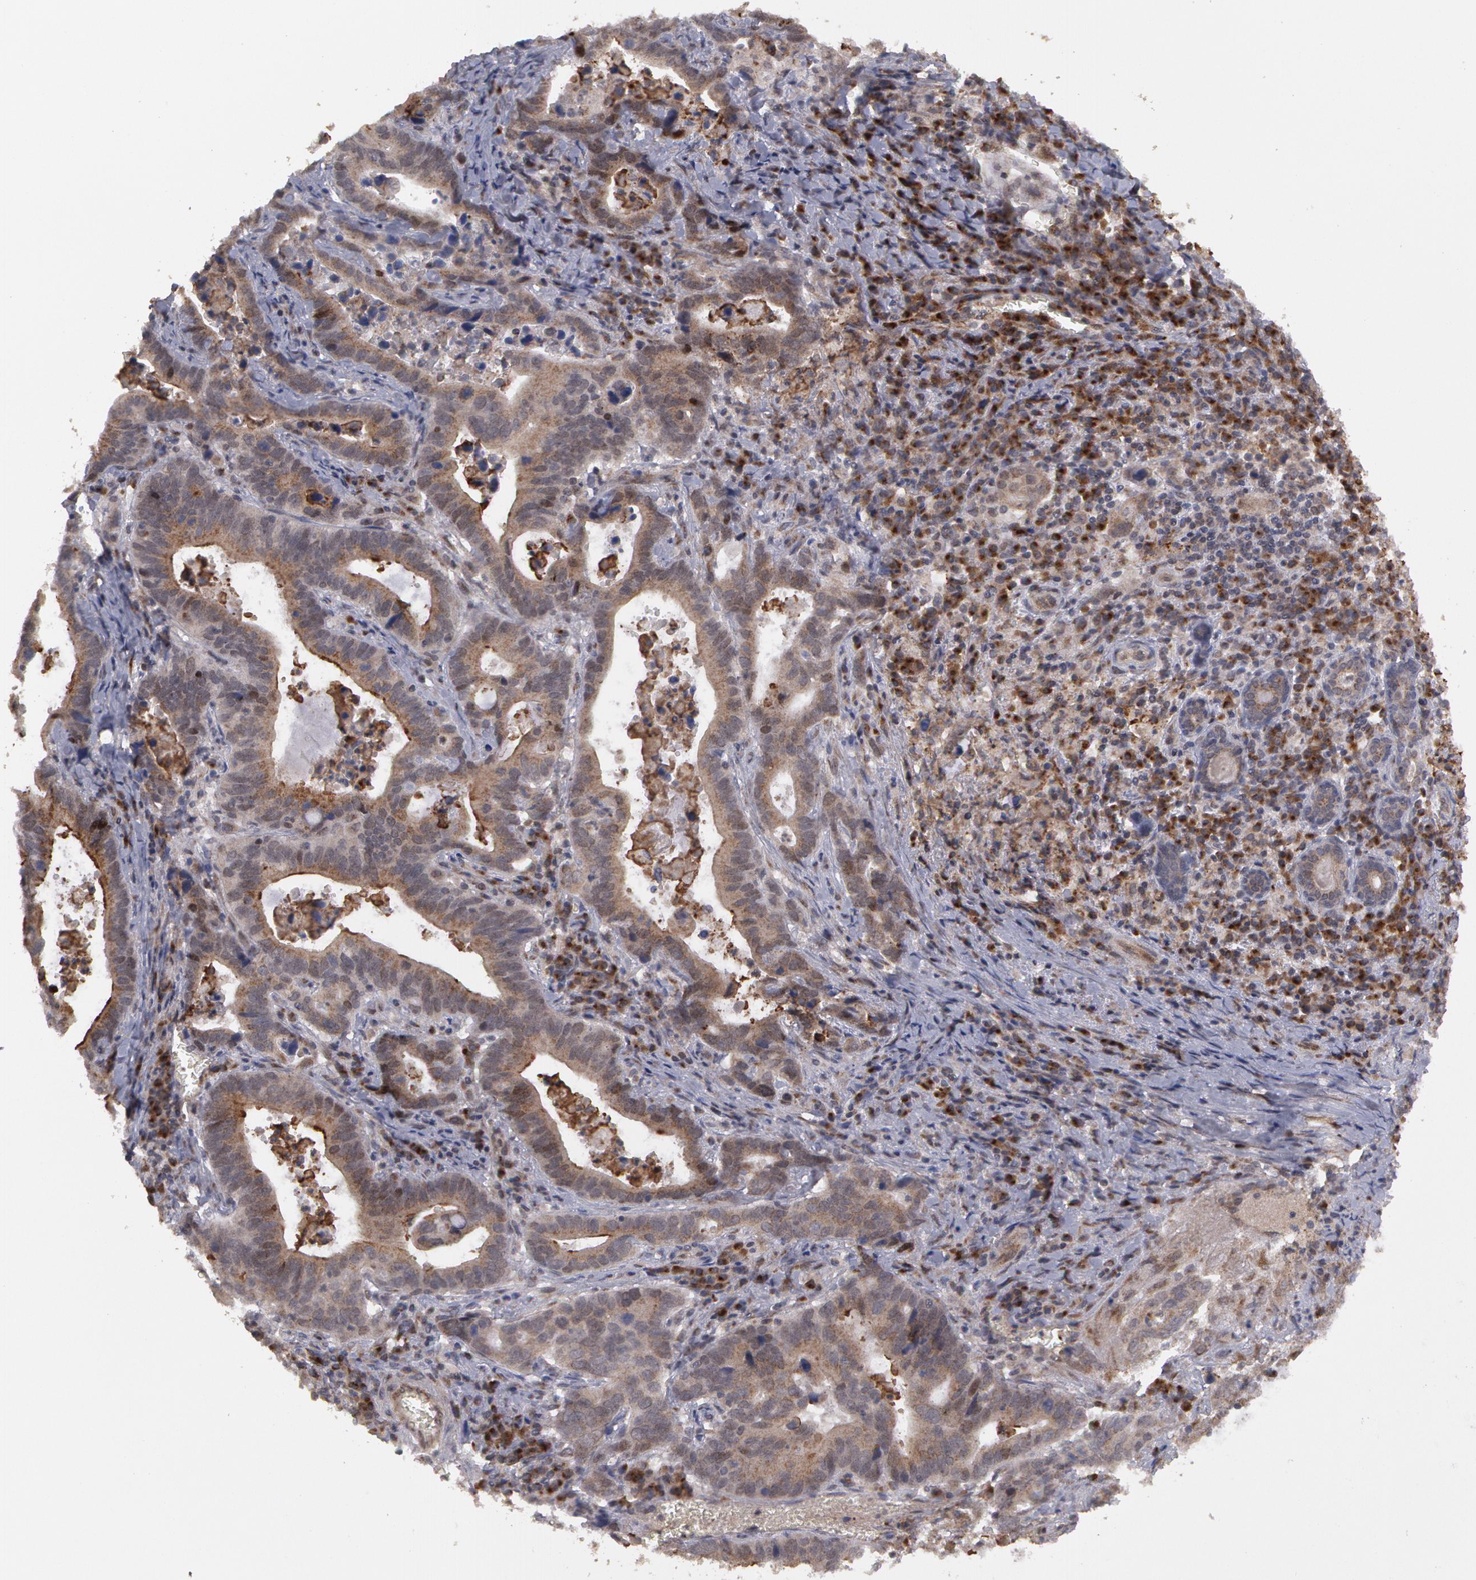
{"staining": {"intensity": "weak", "quantity": "25%-75%", "location": "cytoplasmic/membranous,nuclear"}, "tissue": "stomach cancer", "cell_type": "Tumor cells", "image_type": "cancer", "snomed": [{"axis": "morphology", "description": "Adenocarcinoma, NOS"}, {"axis": "topography", "description": "Stomach, upper"}], "caption": "An immunohistochemistry photomicrograph of neoplastic tissue is shown. Protein staining in brown shows weak cytoplasmic/membranous and nuclear positivity in stomach cancer within tumor cells.", "gene": "STX5", "patient": {"sex": "male", "age": 63}}